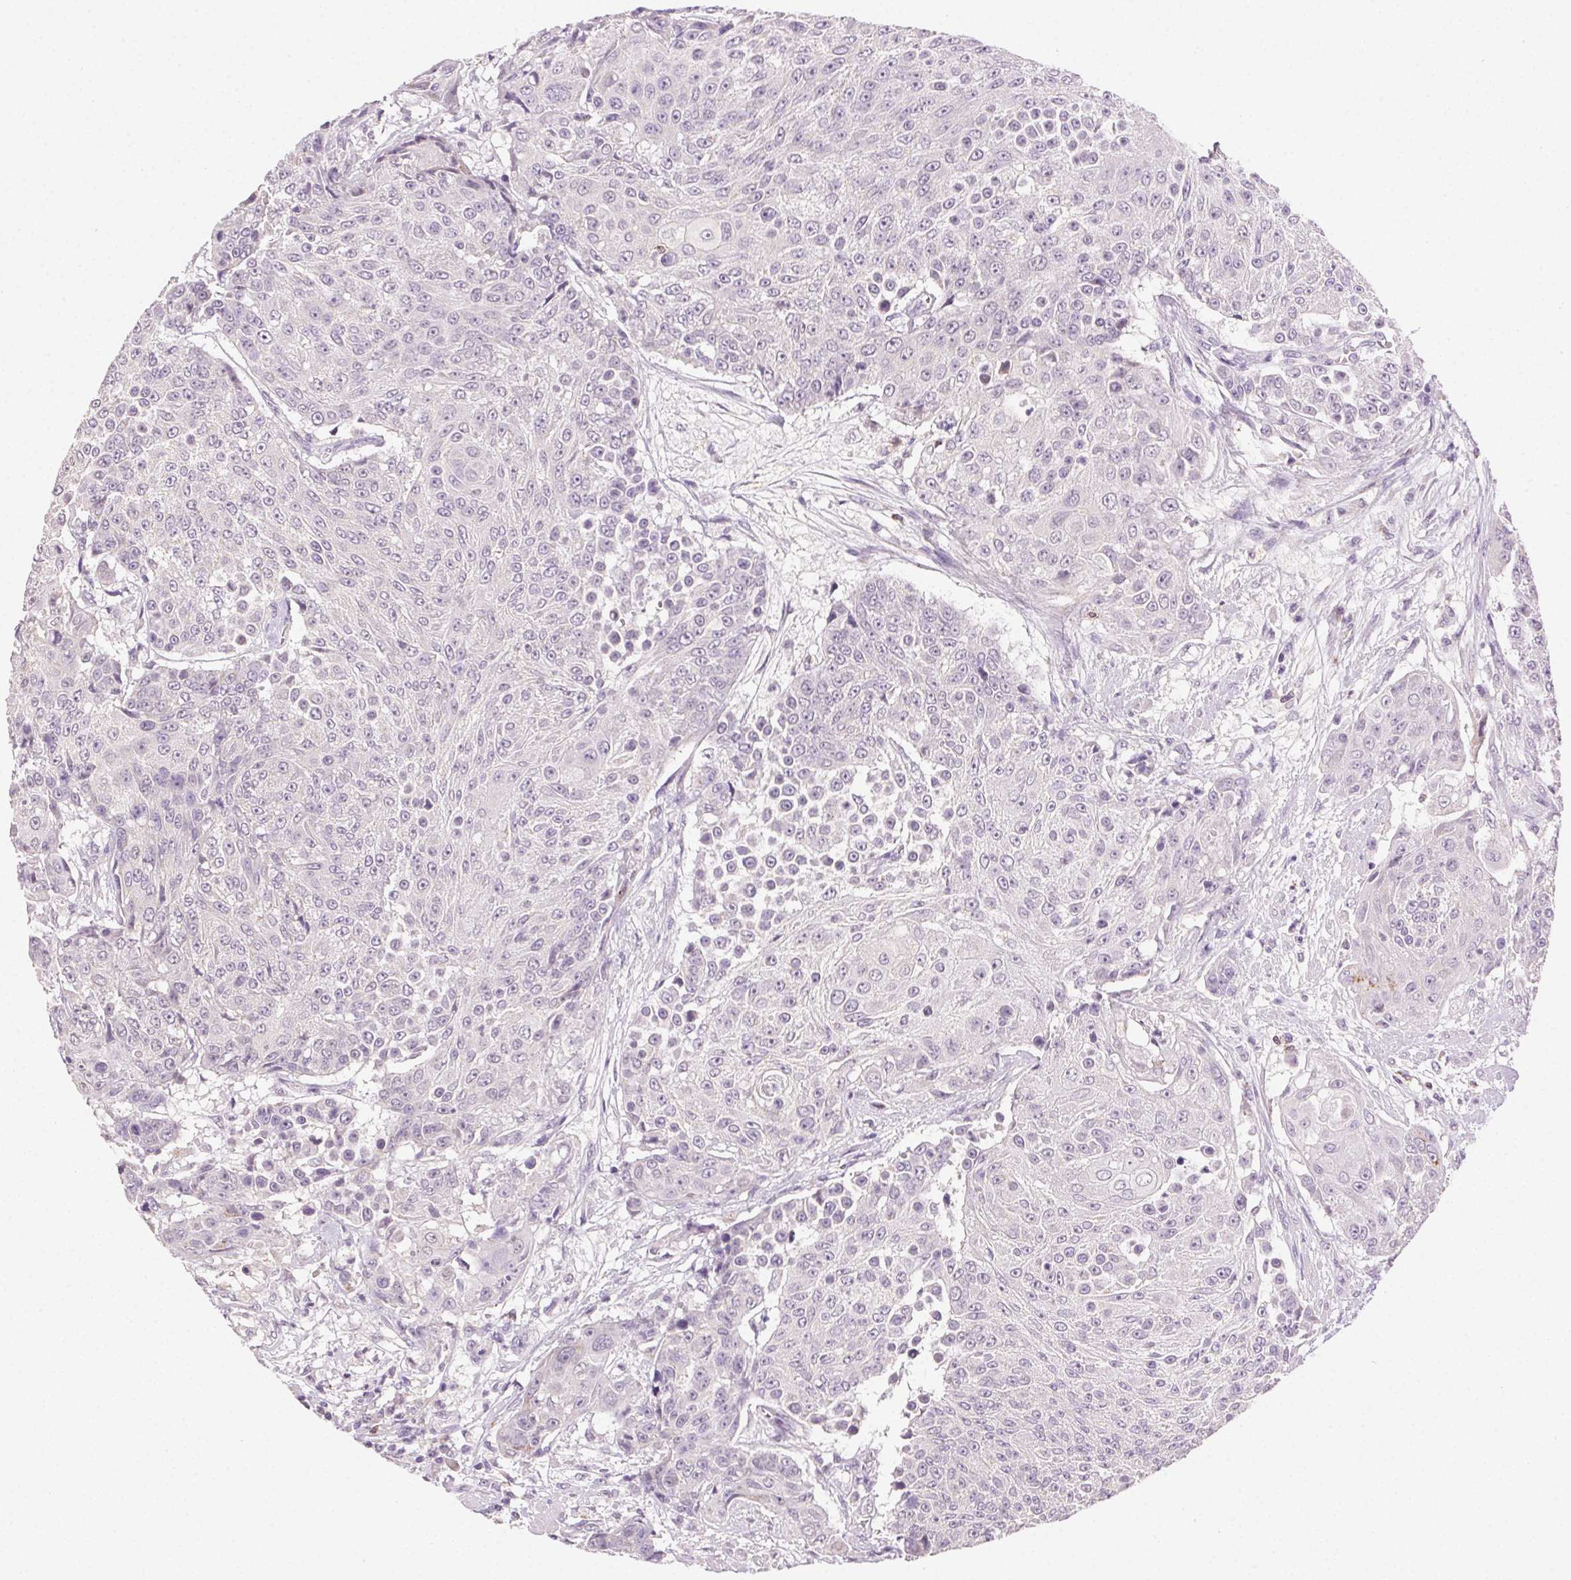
{"staining": {"intensity": "negative", "quantity": "none", "location": "none"}, "tissue": "urothelial cancer", "cell_type": "Tumor cells", "image_type": "cancer", "snomed": [{"axis": "morphology", "description": "Urothelial carcinoma, High grade"}, {"axis": "topography", "description": "Urinary bladder"}], "caption": "Immunohistochemistry histopathology image of high-grade urothelial carcinoma stained for a protein (brown), which shows no expression in tumor cells. (DAB IHC with hematoxylin counter stain).", "gene": "AKAP5", "patient": {"sex": "female", "age": 63}}